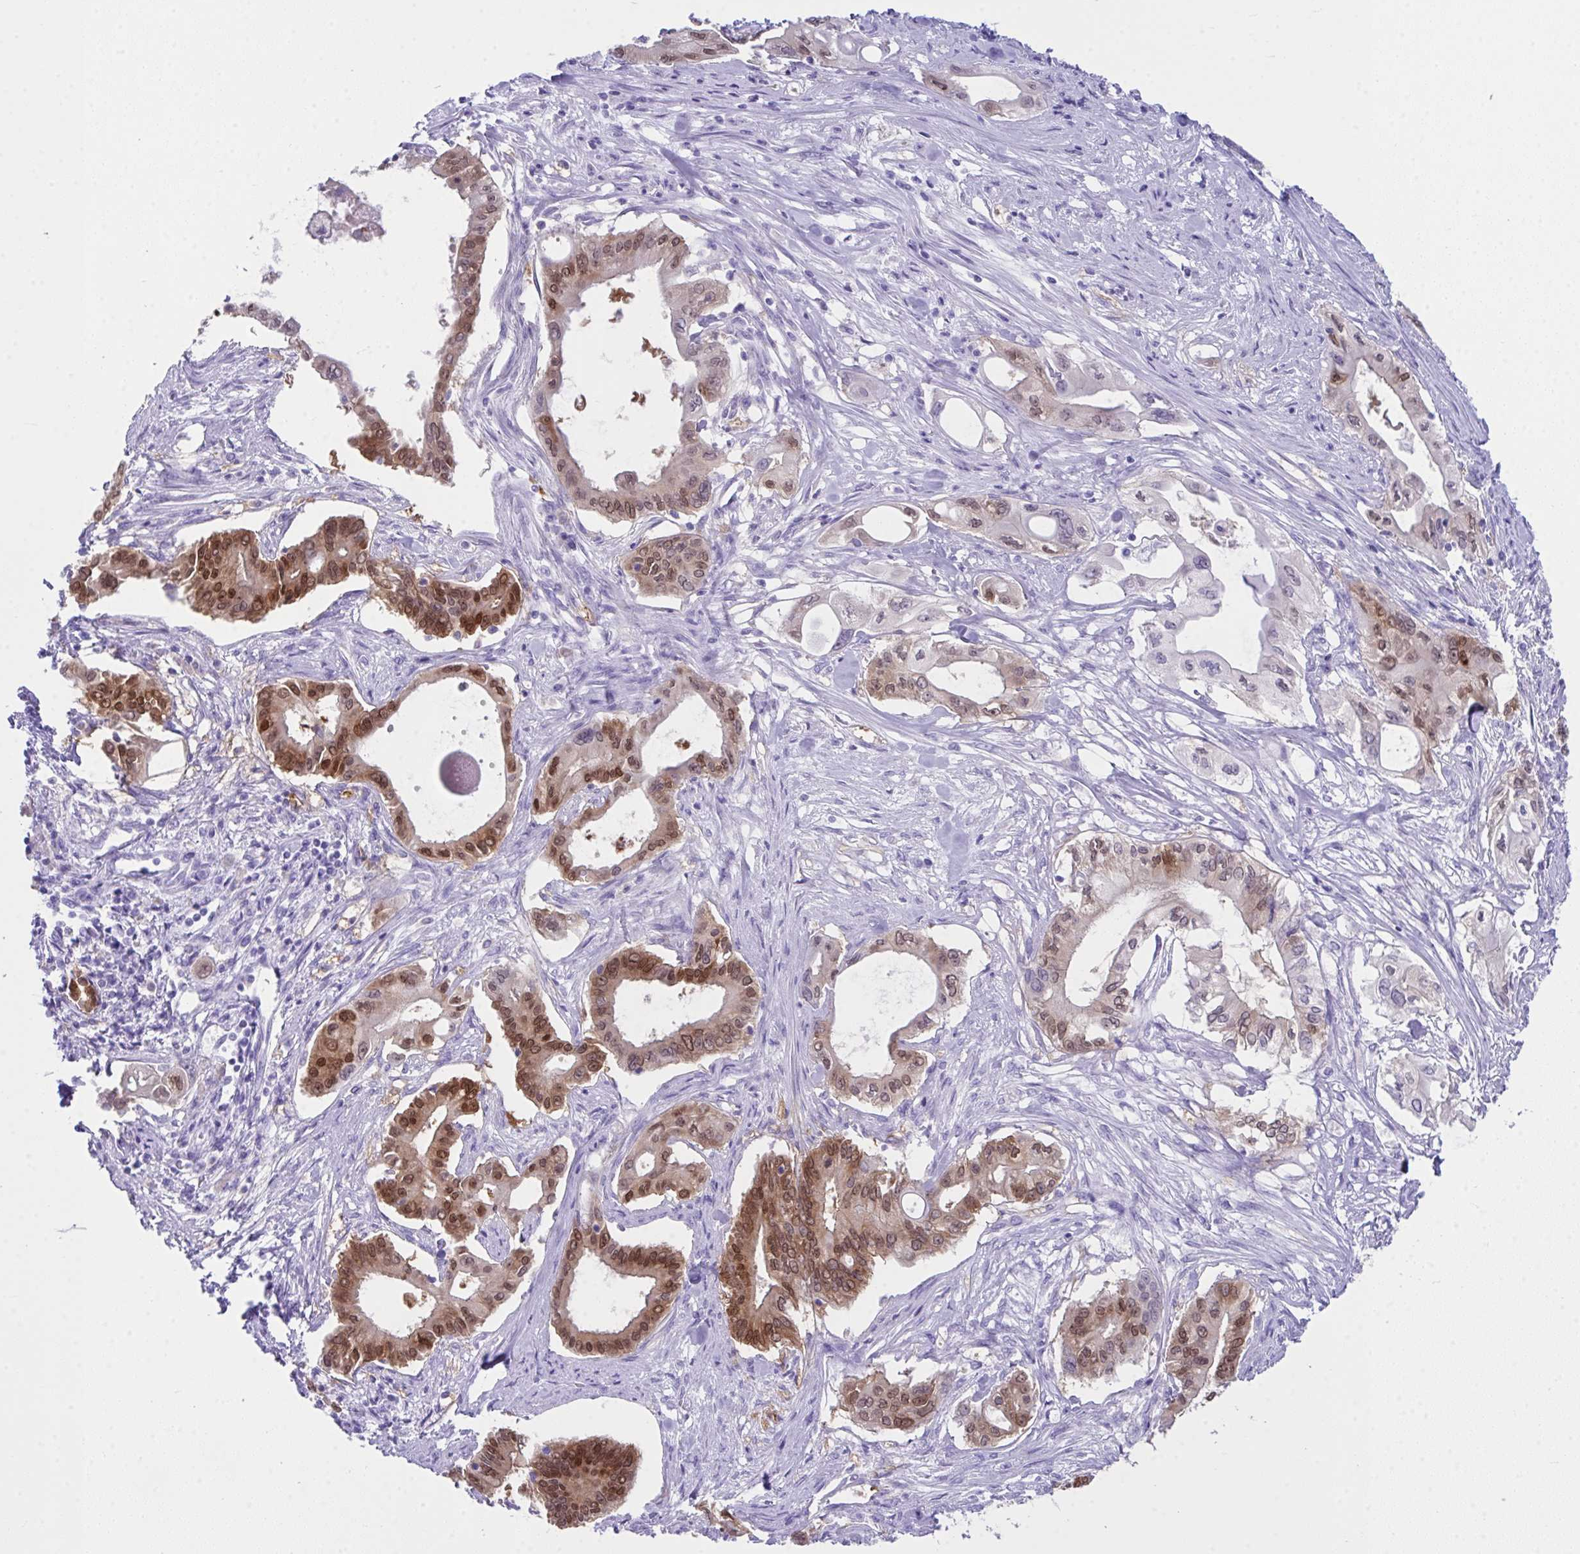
{"staining": {"intensity": "moderate", "quantity": ">75%", "location": "cytoplasmic/membranous,nuclear"}, "tissue": "pancreatic cancer", "cell_type": "Tumor cells", "image_type": "cancer", "snomed": [{"axis": "morphology", "description": "Adenocarcinoma, NOS"}, {"axis": "topography", "description": "Pancreas"}], "caption": "Protein expression by IHC reveals moderate cytoplasmic/membranous and nuclear staining in about >75% of tumor cells in adenocarcinoma (pancreatic).", "gene": "LGALS4", "patient": {"sex": "female", "age": 68}}